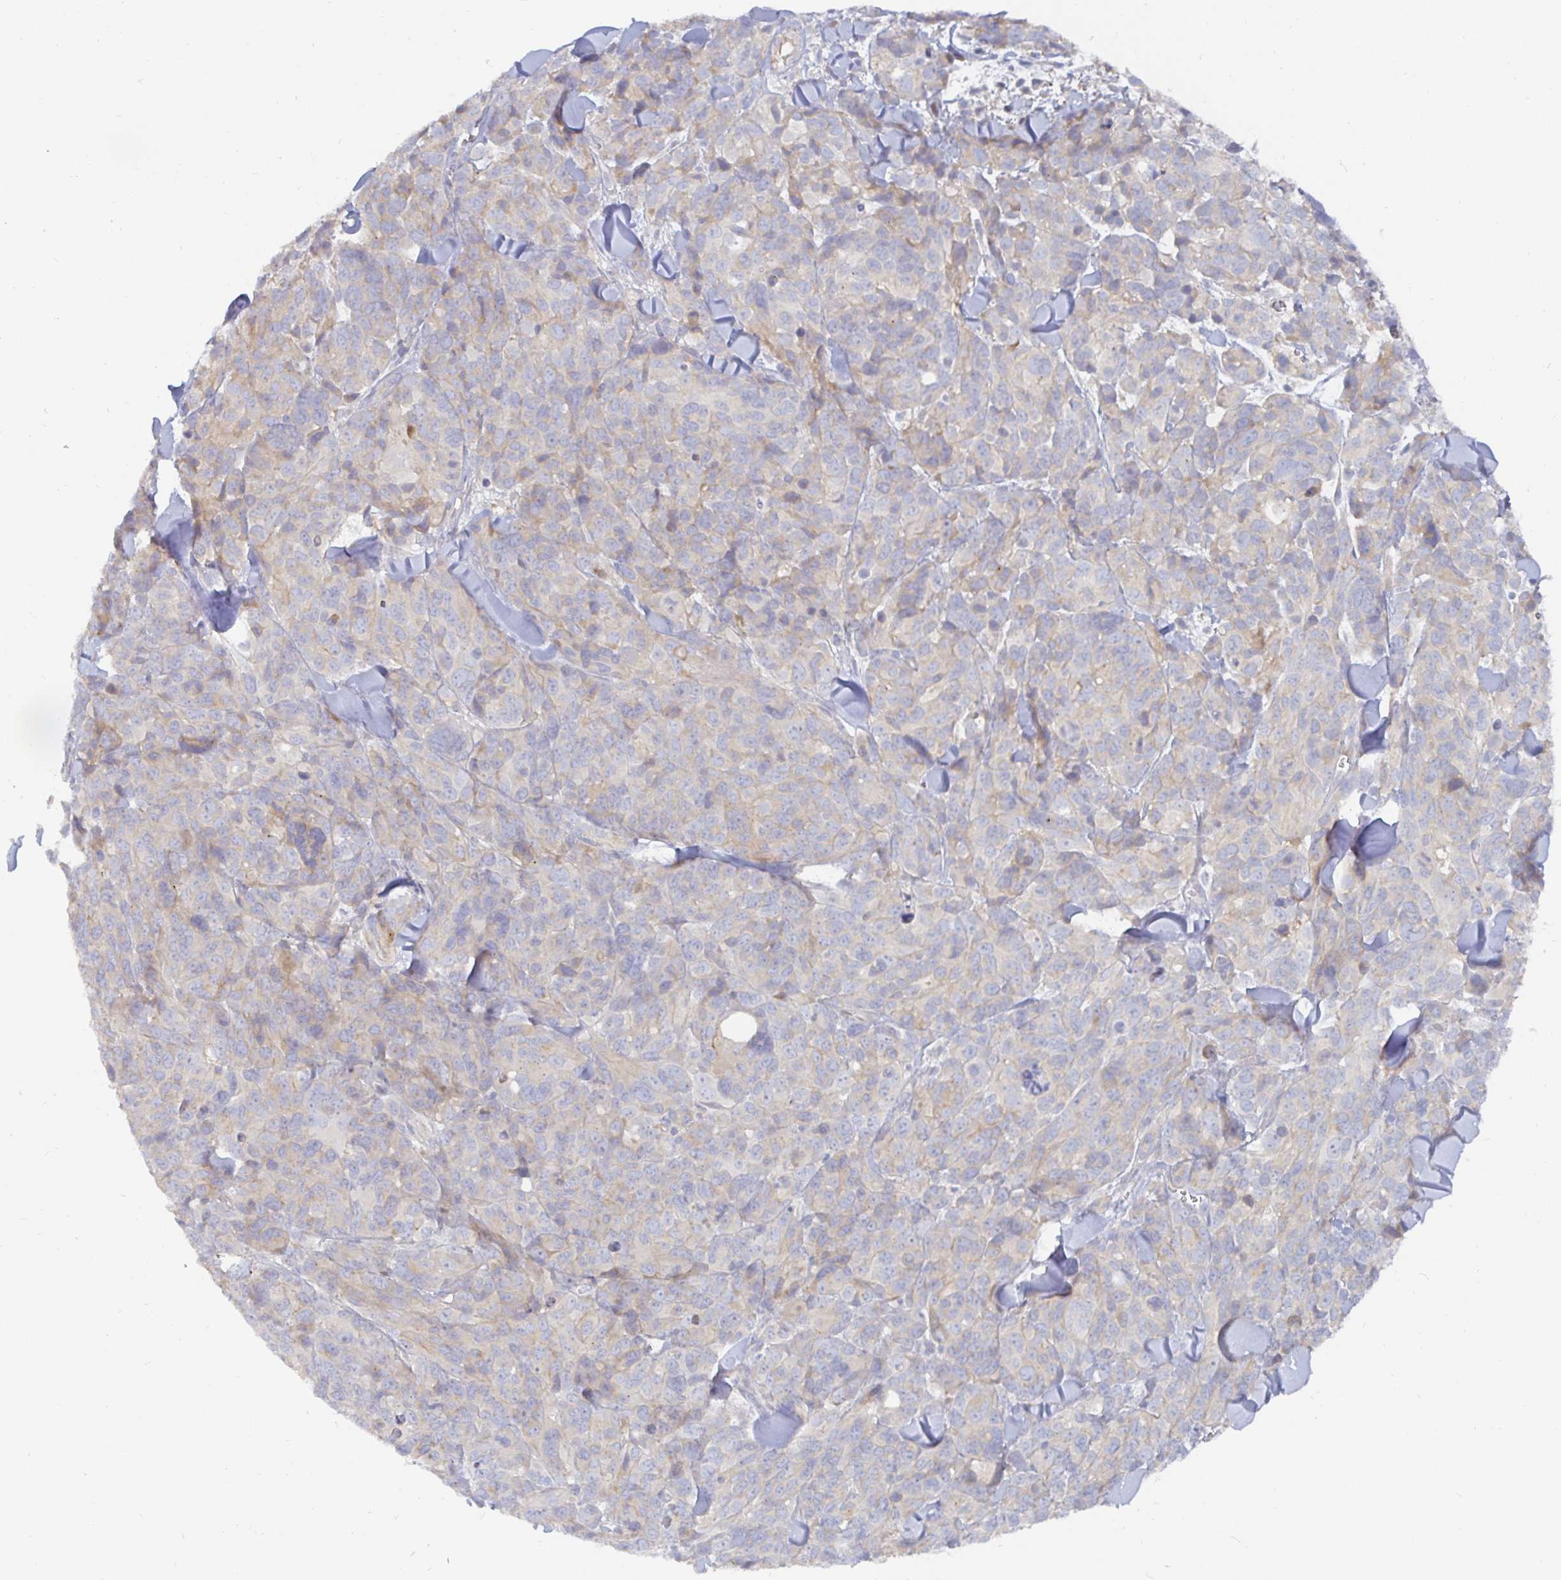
{"staining": {"intensity": "negative", "quantity": "none", "location": "none"}, "tissue": "melanoma", "cell_type": "Tumor cells", "image_type": "cancer", "snomed": [{"axis": "morphology", "description": "Malignant melanoma, NOS"}, {"axis": "topography", "description": "Skin"}], "caption": "This is a image of immunohistochemistry (IHC) staining of malignant melanoma, which shows no expression in tumor cells.", "gene": "SSH2", "patient": {"sex": "male", "age": 51}}